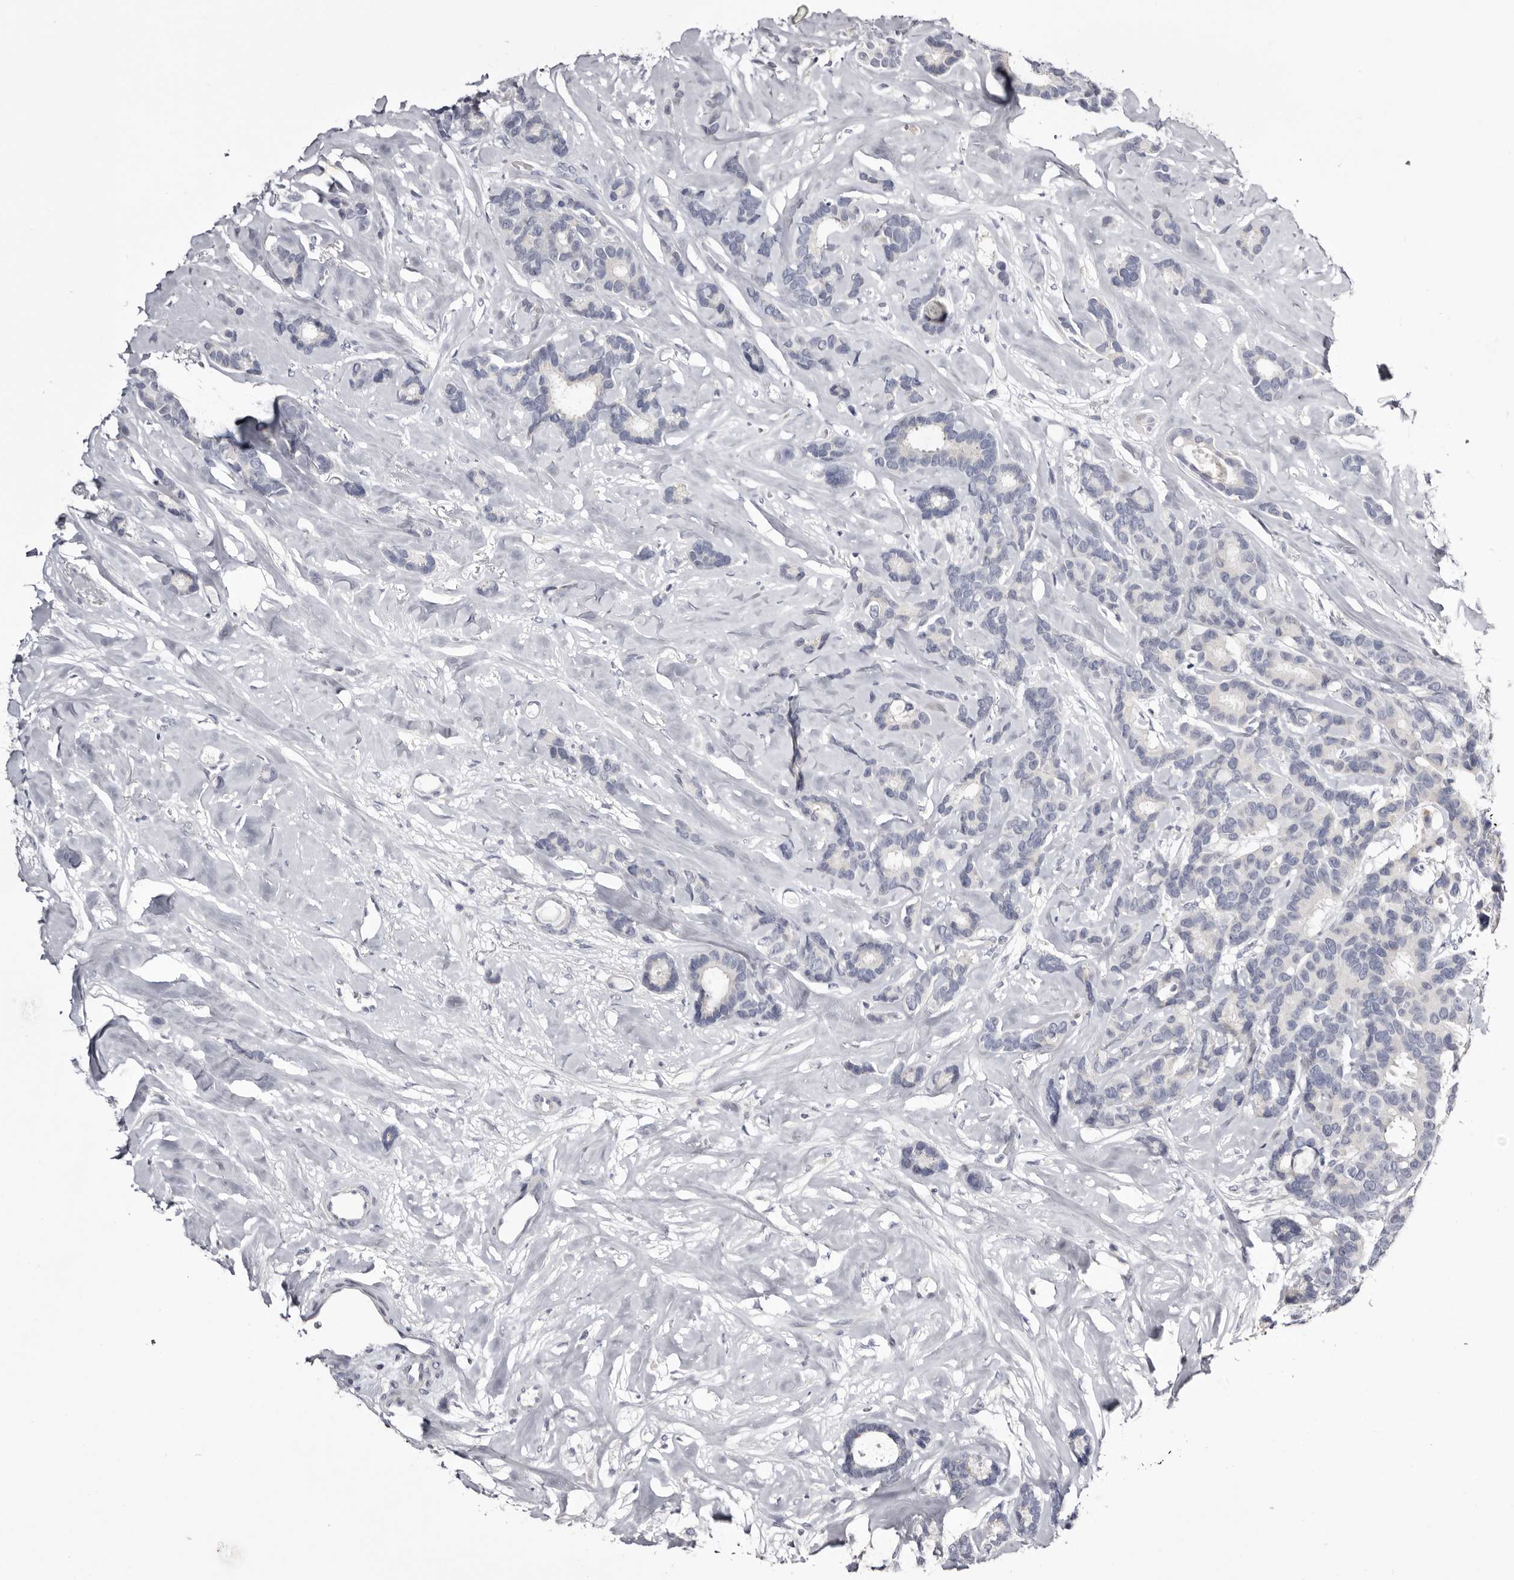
{"staining": {"intensity": "negative", "quantity": "none", "location": "none"}, "tissue": "breast cancer", "cell_type": "Tumor cells", "image_type": "cancer", "snomed": [{"axis": "morphology", "description": "Duct carcinoma"}, {"axis": "topography", "description": "Breast"}], "caption": "Immunohistochemical staining of human breast cancer (infiltrating ductal carcinoma) exhibits no significant positivity in tumor cells. Nuclei are stained in blue.", "gene": "CASQ1", "patient": {"sex": "female", "age": 87}}